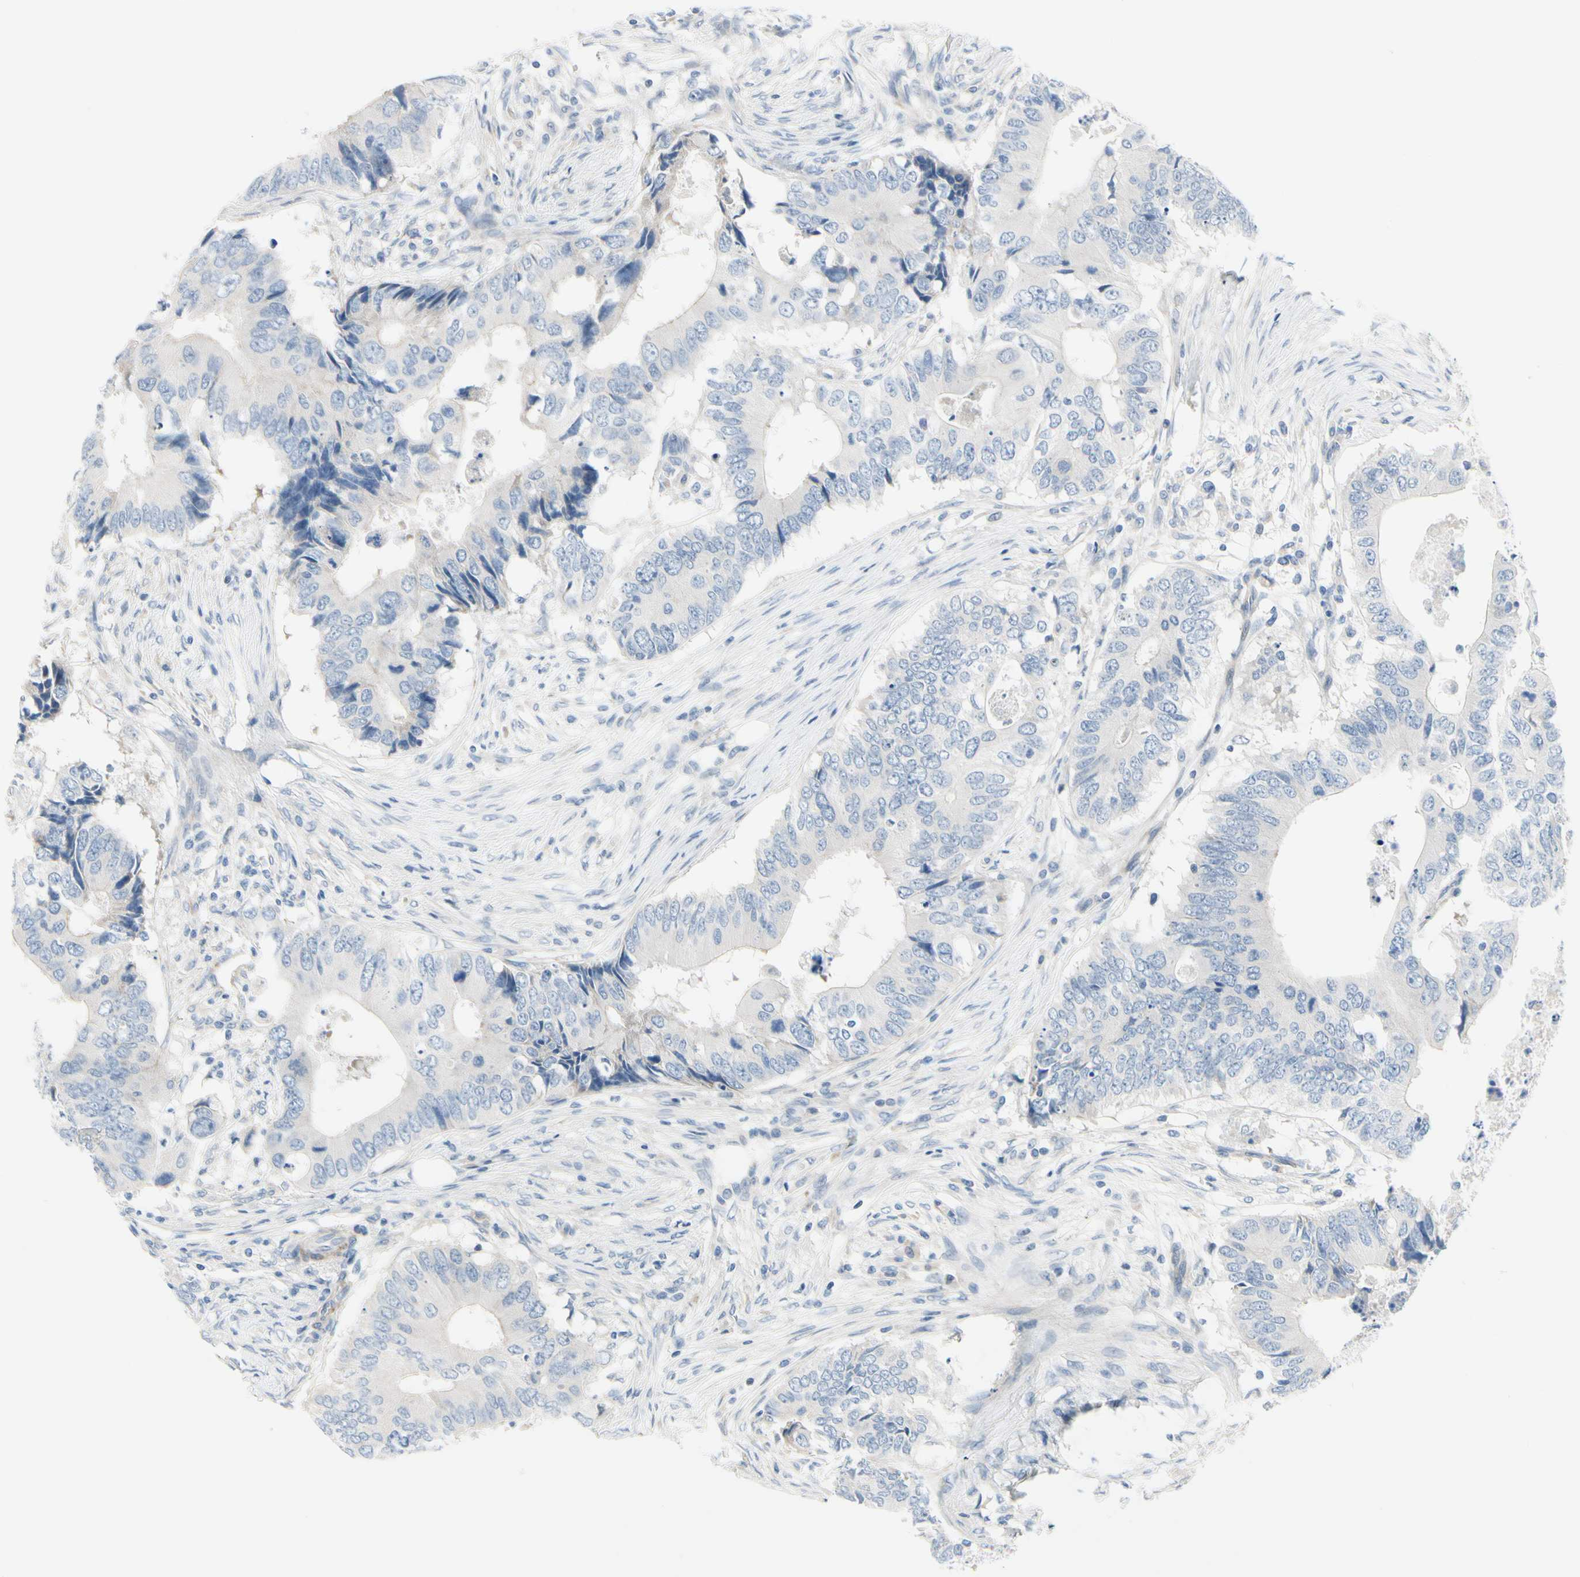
{"staining": {"intensity": "negative", "quantity": "none", "location": "none"}, "tissue": "colorectal cancer", "cell_type": "Tumor cells", "image_type": "cancer", "snomed": [{"axis": "morphology", "description": "Adenocarcinoma, NOS"}, {"axis": "topography", "description": "Colon"}], "caption": "Immunohistochemical staining of human colorectal cancer (adenocarcinoma) exhibits no significant positivity in tumor cells. (DAB immunohistochemistry (IHC) with hematoxylin counter stain).", "gene": "FCER2", "patient": {"sex": "male", "age": 71}}